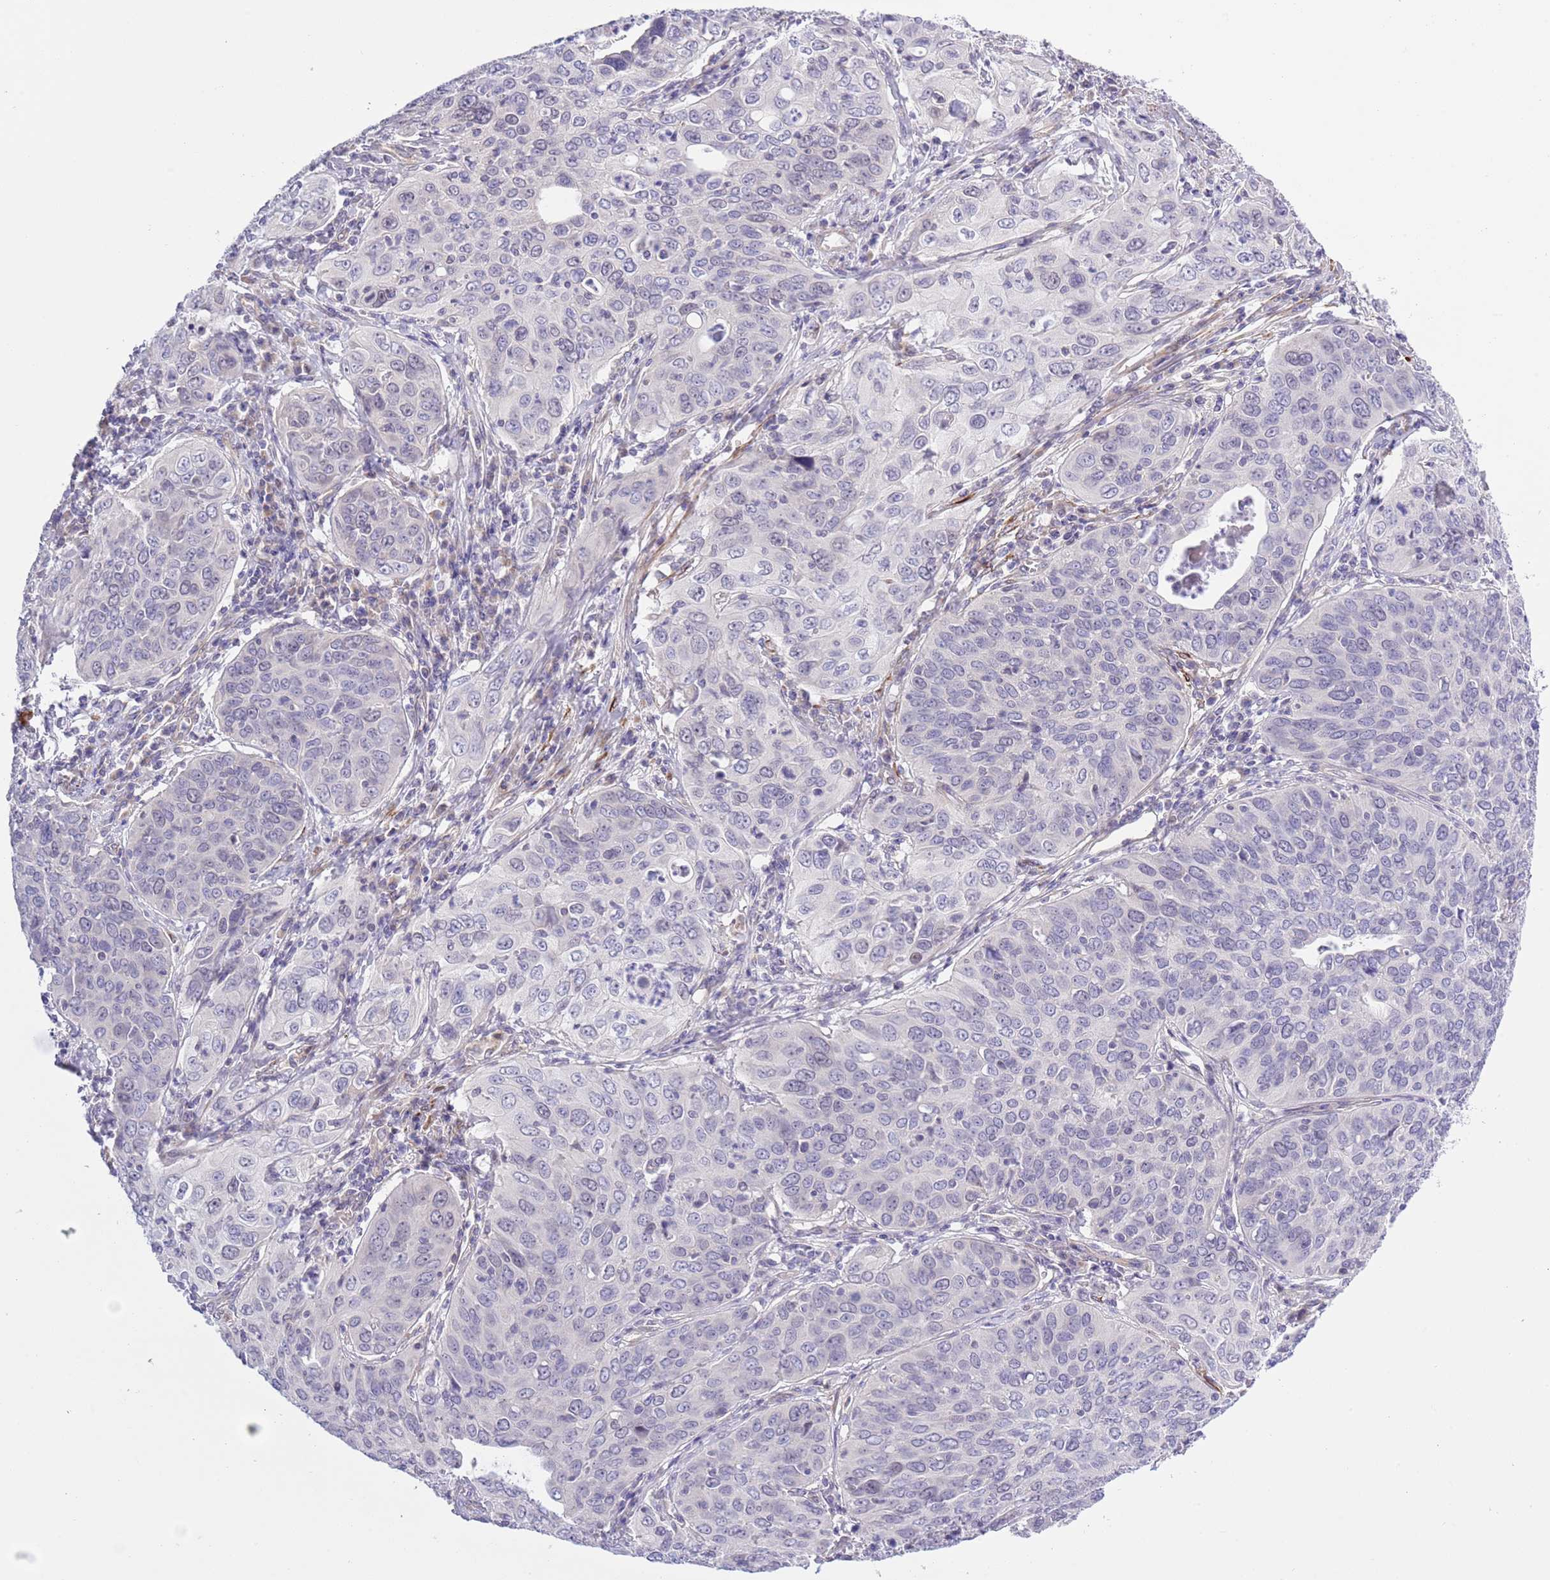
{"staining": {"intensity": "negative", "quantity": "none", "location": "none"}, "tissue": "cervical cancer", "cell_type": "Tumor cells", "image_type": "cancer", "snomed": [{"axis": "morphology", "description": "Squamous cell carcinoma, NOS"}, {"axis": "topography", "description": "Cervix"}], "caption": "Immunohistochemistry photomicrograph of neoplastic tissue: human cervical cancer stained with DAB (3,3'-diaminobenzidine) reveals no significant protein positivity in tumor cells.", "gene": "NET1", "patient": {"sex": "female", "age": 36}}